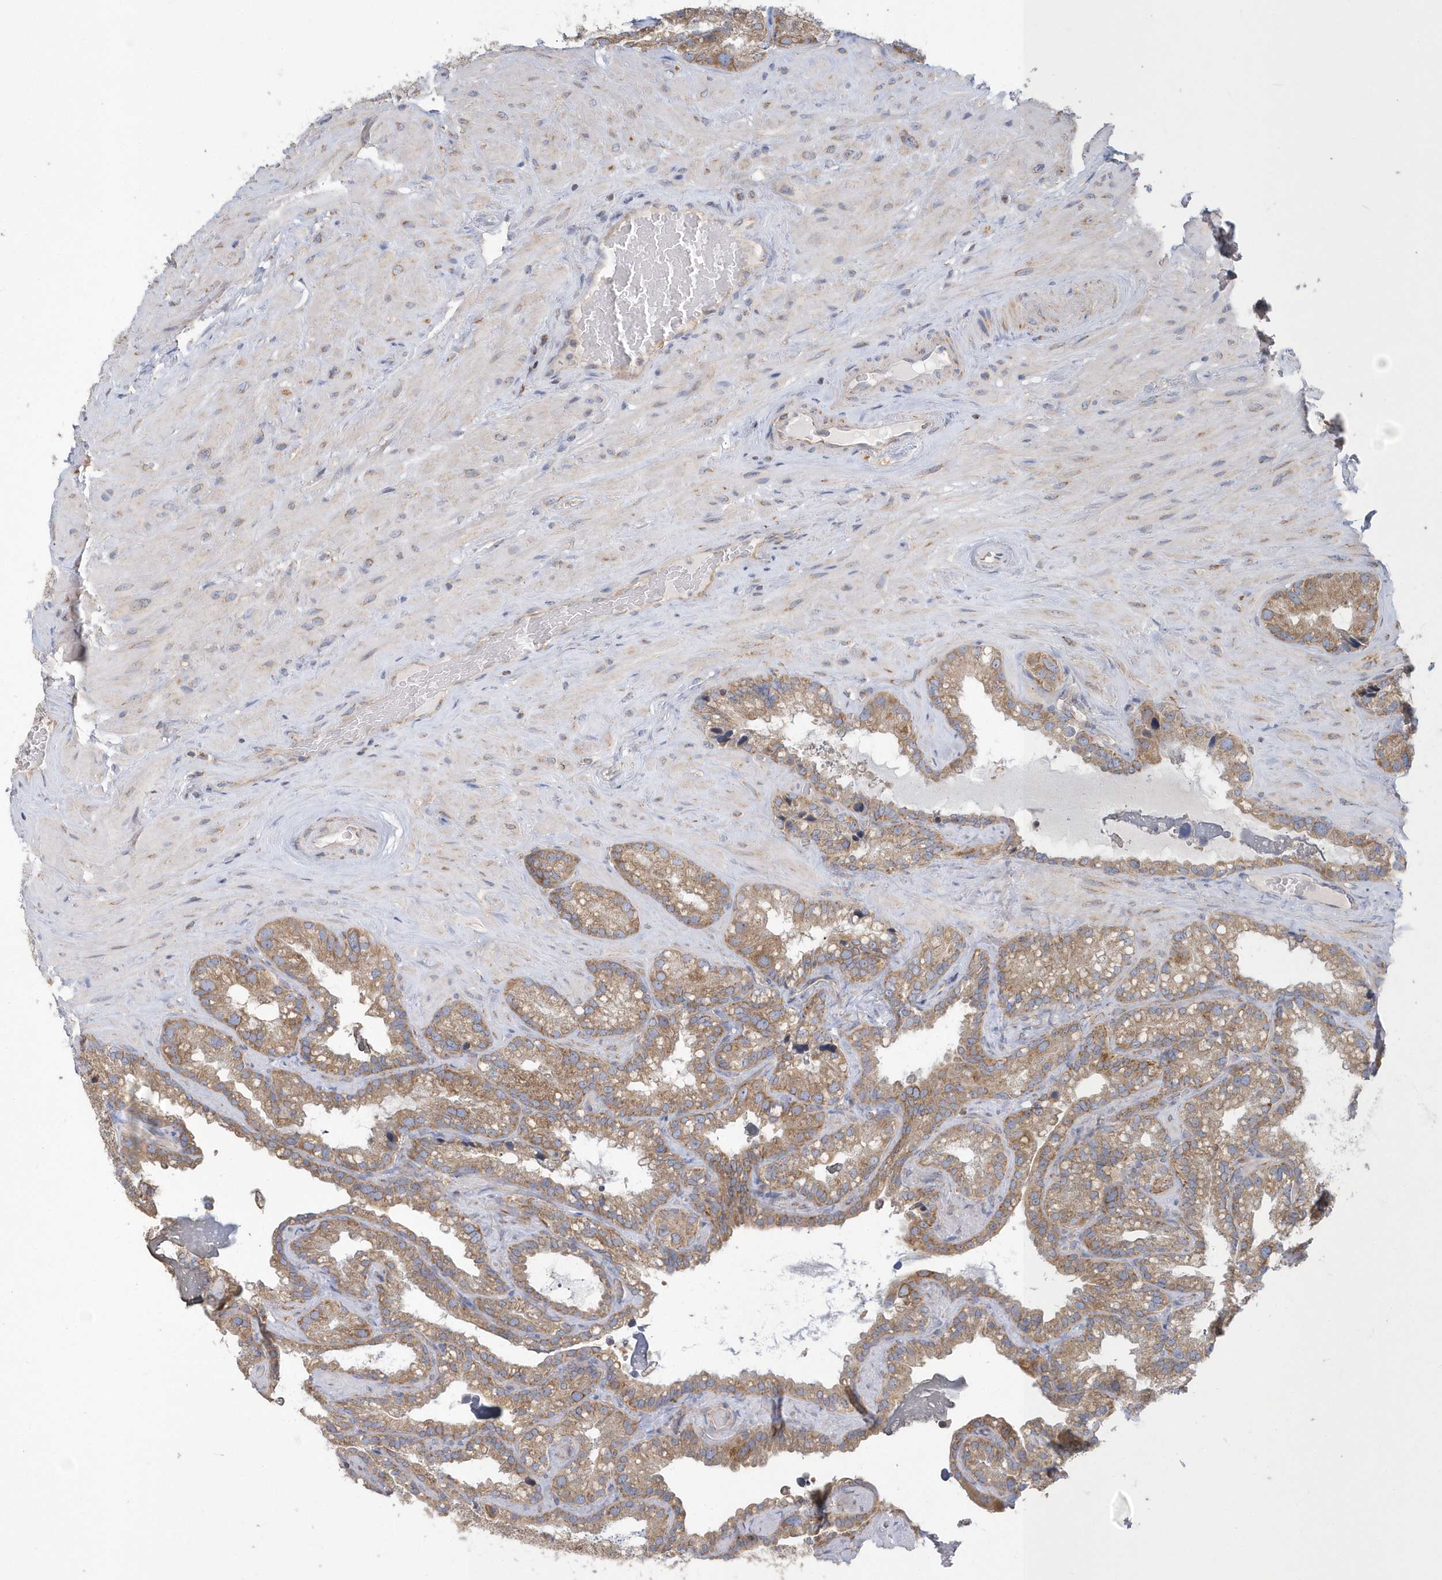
{"staining": {"intensity": "moderate", "quantity": ">75%", "location": "cytoplasmic/membranous"}, "tissue": "seminal vesicle", "cell_type": "Glandular cells", "image_type": "normal", "snomed": [{"axis": "morphology", "description": "Normal tissue, NOS"}, {"axis": "topography", "description": "Prostate"}, {"axis": "topography", "description": "Seminal veicle"}], "caption": "This photomicrograph shows immunohistochemistry (IHC) staining of normal seminal vesicle, with medium moderate cytoplasmic/membranous expression in about >75% of glandular cells.", "gene": "SPATA5", "patient": {"sex": "male", "age": 68}}